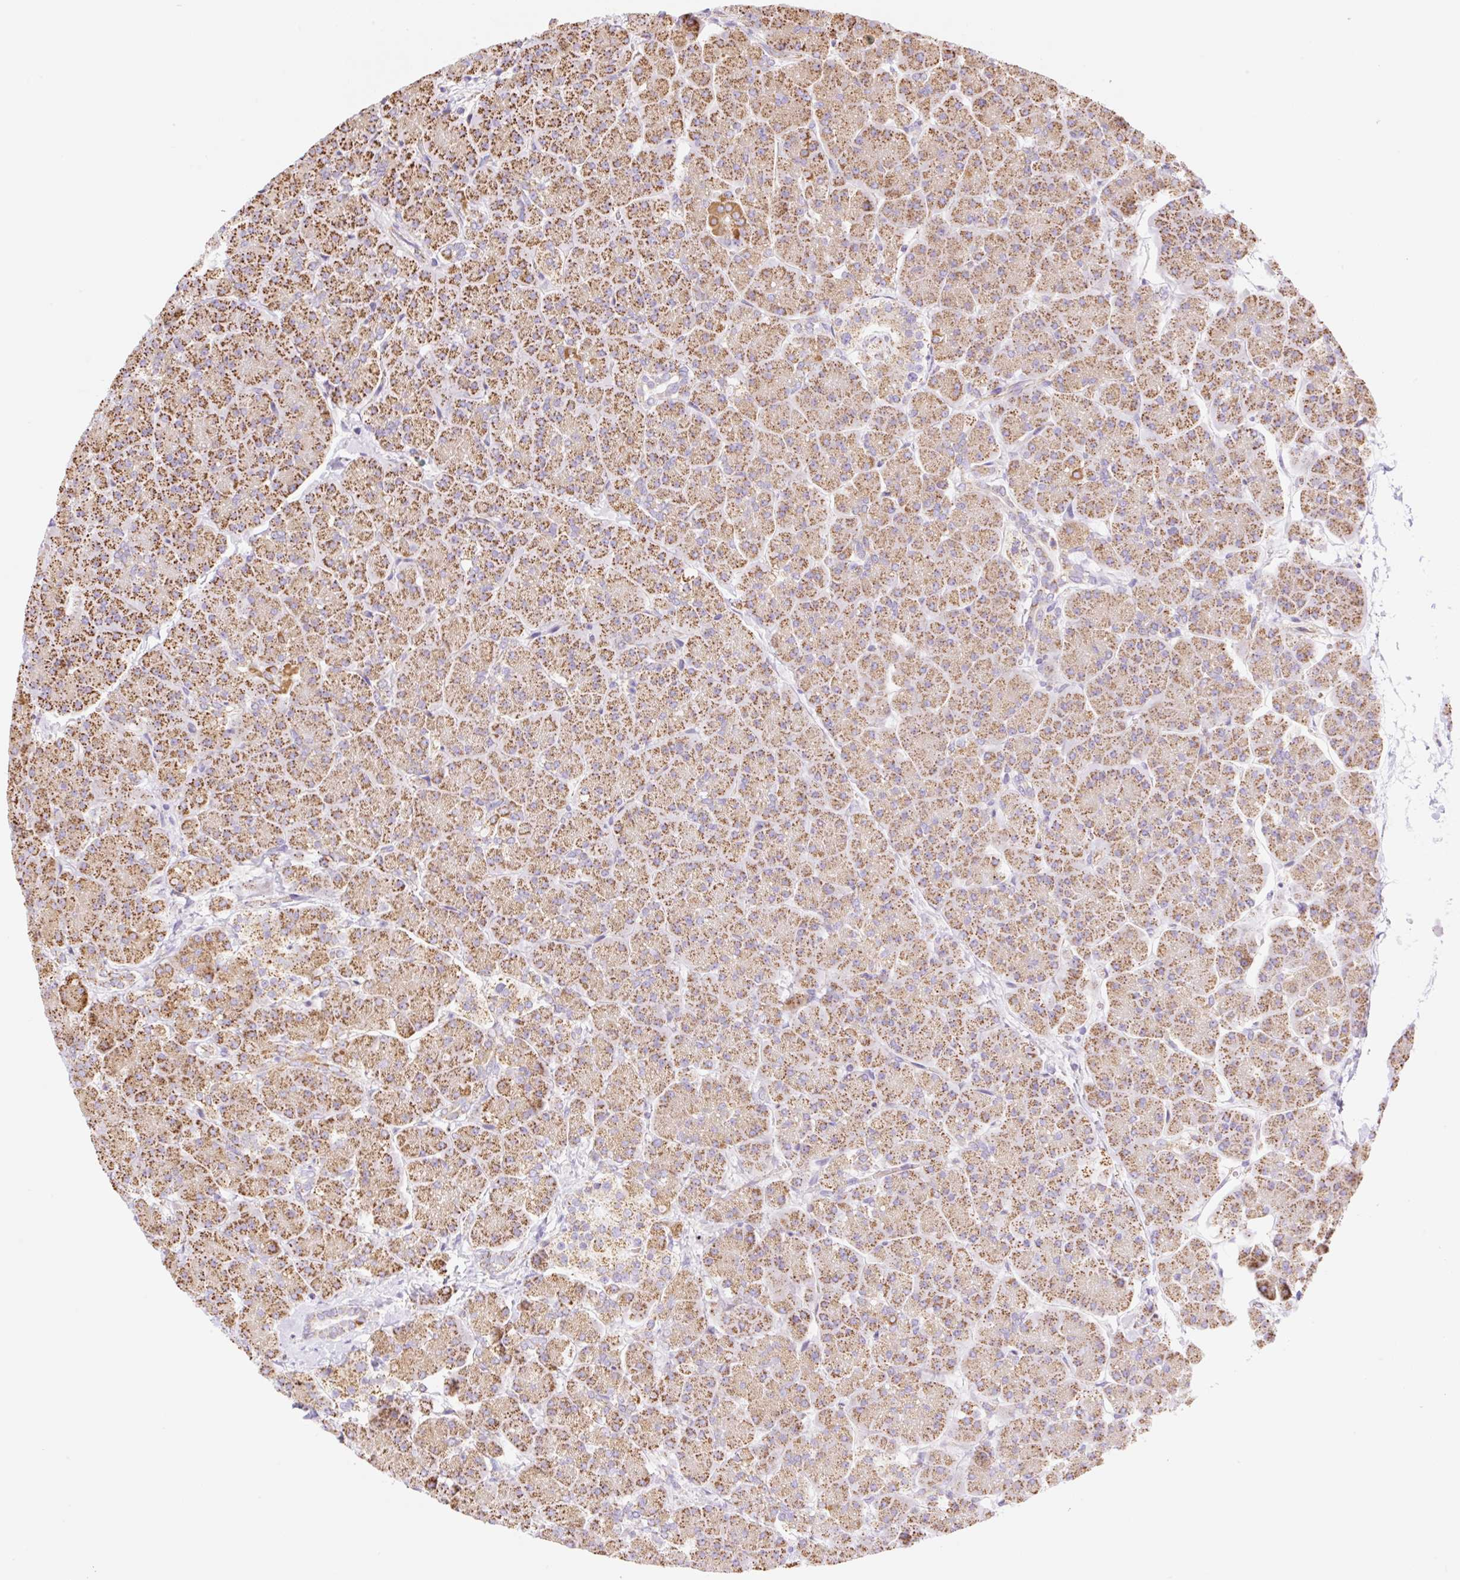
{"staining": {"intensity": "moderate", "quantity": ">75%", "location": "cytoplasmic/membranous"}, "tissue": "pancreas", "cell_type": "Exocrine glandular cells", "image_type": "normal", "snomed": [{"axis": "morphology", "description": "Normal tissue, NOS"}, {"axis": "topography", "description": "Pancreas"}, {"axis": "topography", "description": "Peripheral nerve tissue"}], "caption": "Protein staining by IHC shows moderate cytoplasmic/membranous positivity in about >75% of exocrine glandular cells in normal pancreas.", "gene": "ESAM", "patient": {"sex": "male", "age": 54}}